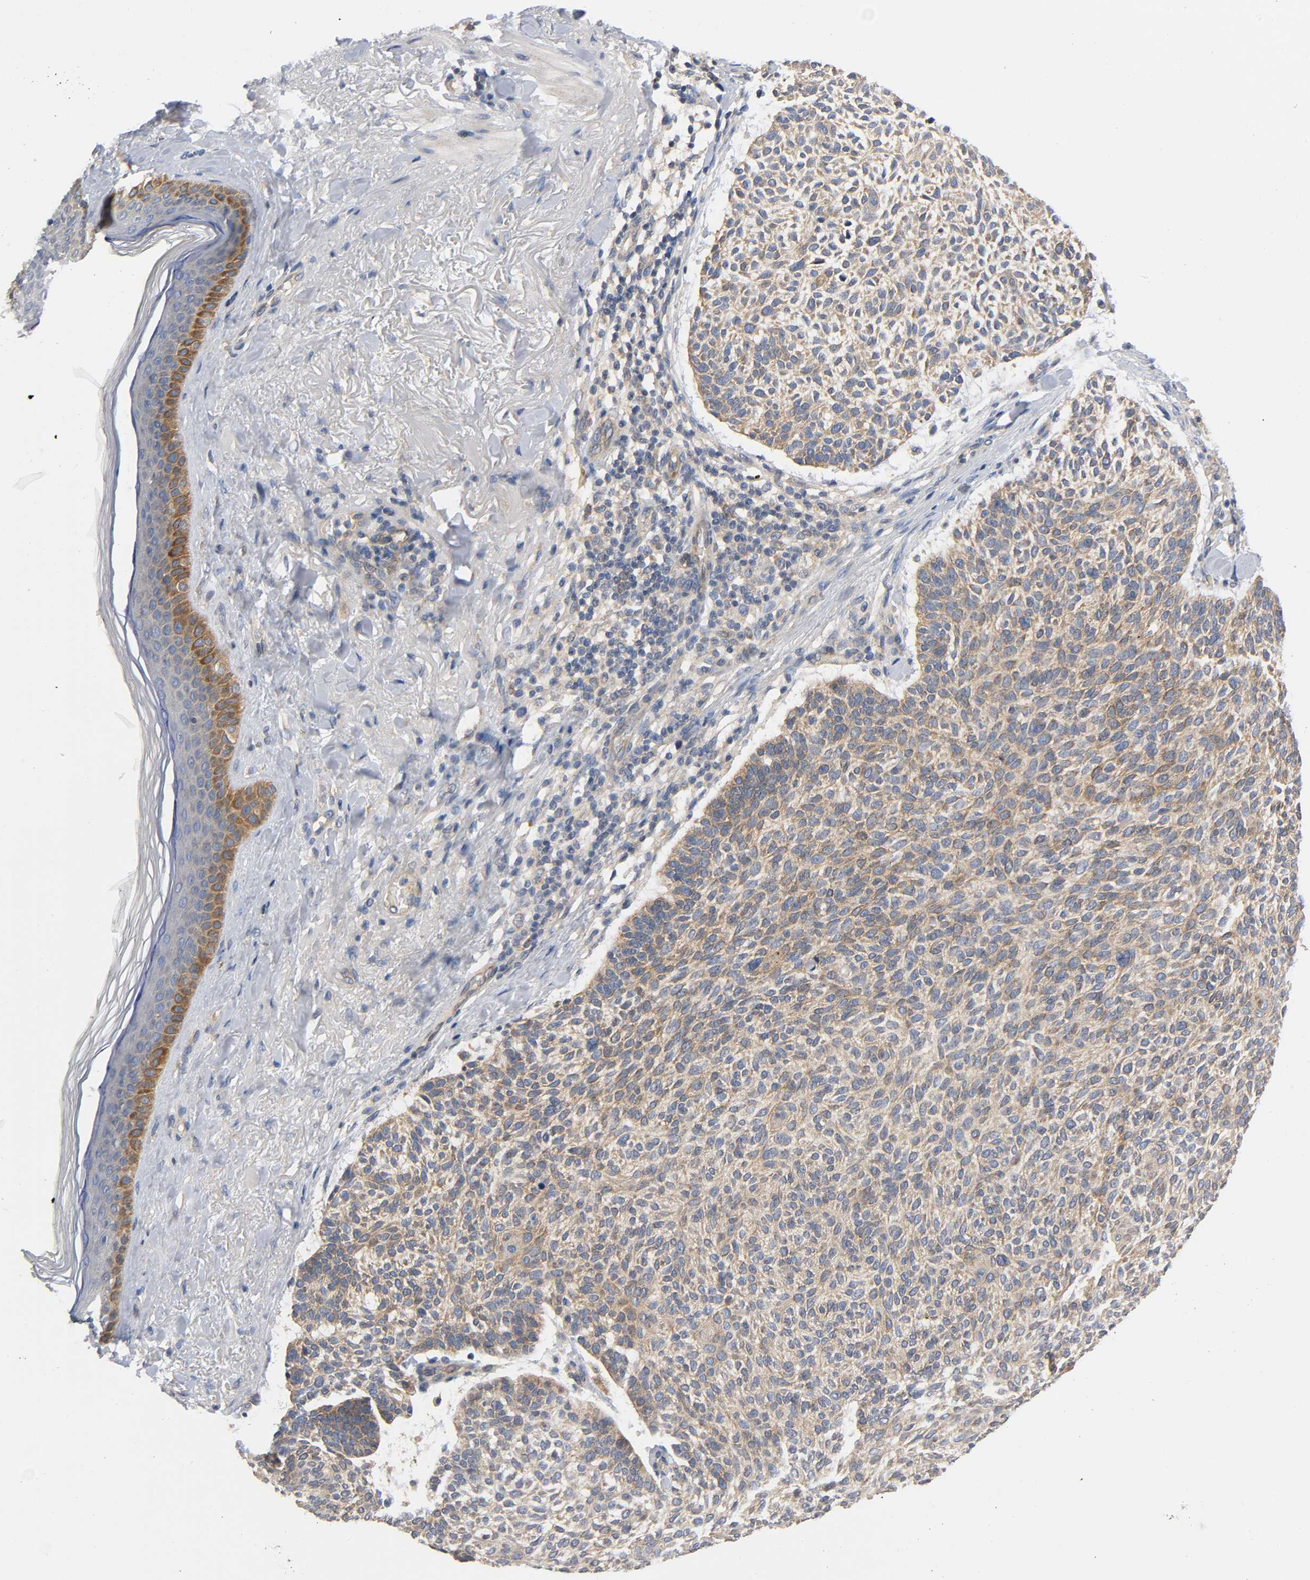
{"staining": {"intensity": "moderate", "quantity": ">75%", "location": "cytoplasmic/membranous"}, "tissue": "skin cancer", "cell_type": "Tumor cells", "image_type": "cancer", "snomed": [{"axis": "morphology", "description": "Normal tissue, NOS"}, {"axis": "morphology", "description": "Basal cell carcinoma"}, {"axis": "topography", "description": "Skin"}], "caption": "Immunohistochemical staining of skin cancer displays medium levels of moderate cytoplasmic/membranous protein expression in about >75% of tumor cells.", "gene": "HDAC6", "patient": {"sex": "female", "age": 70}}